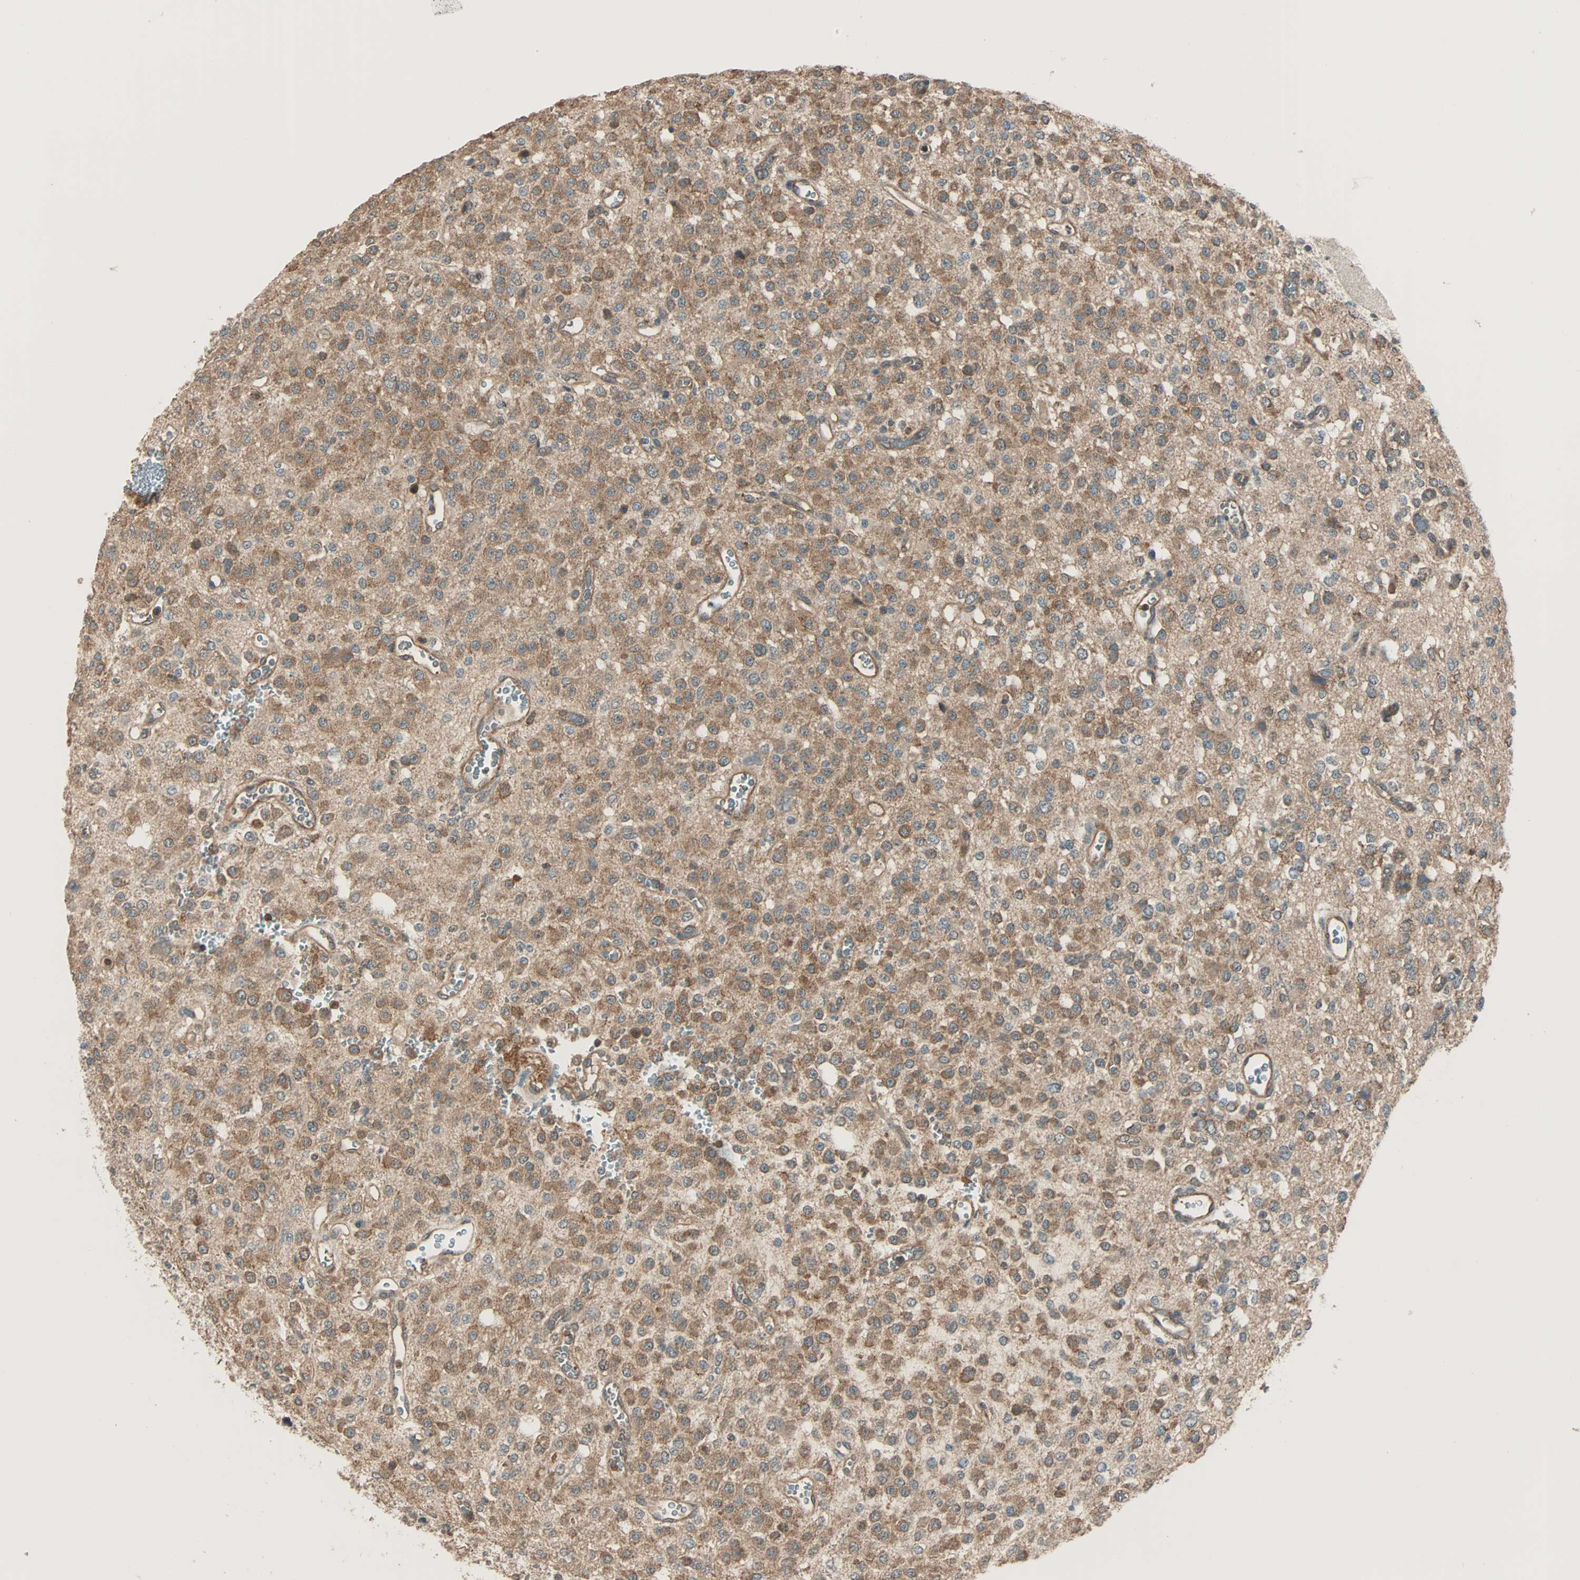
{"staining": {"intensity": "moderate", "quantity": "25%-75%", "location": "cytoplasmic/membranous"}, "tissue": "glioma", "cell_type": "Tumor cells", "image_type": "cancer", "snomed": [{"axis": "morphology", "description": "Glioma, malignant, Low grade"}, {"axis": "topography", "description": "Brain"}], "caption": "Low-grade glioma (malignant) stained for a protein reveals moderate cytoplasmic/membranous positivity in tumor cells.", "gene": "MAP3K21", "patient": {"sex": "male", "age": 38}}